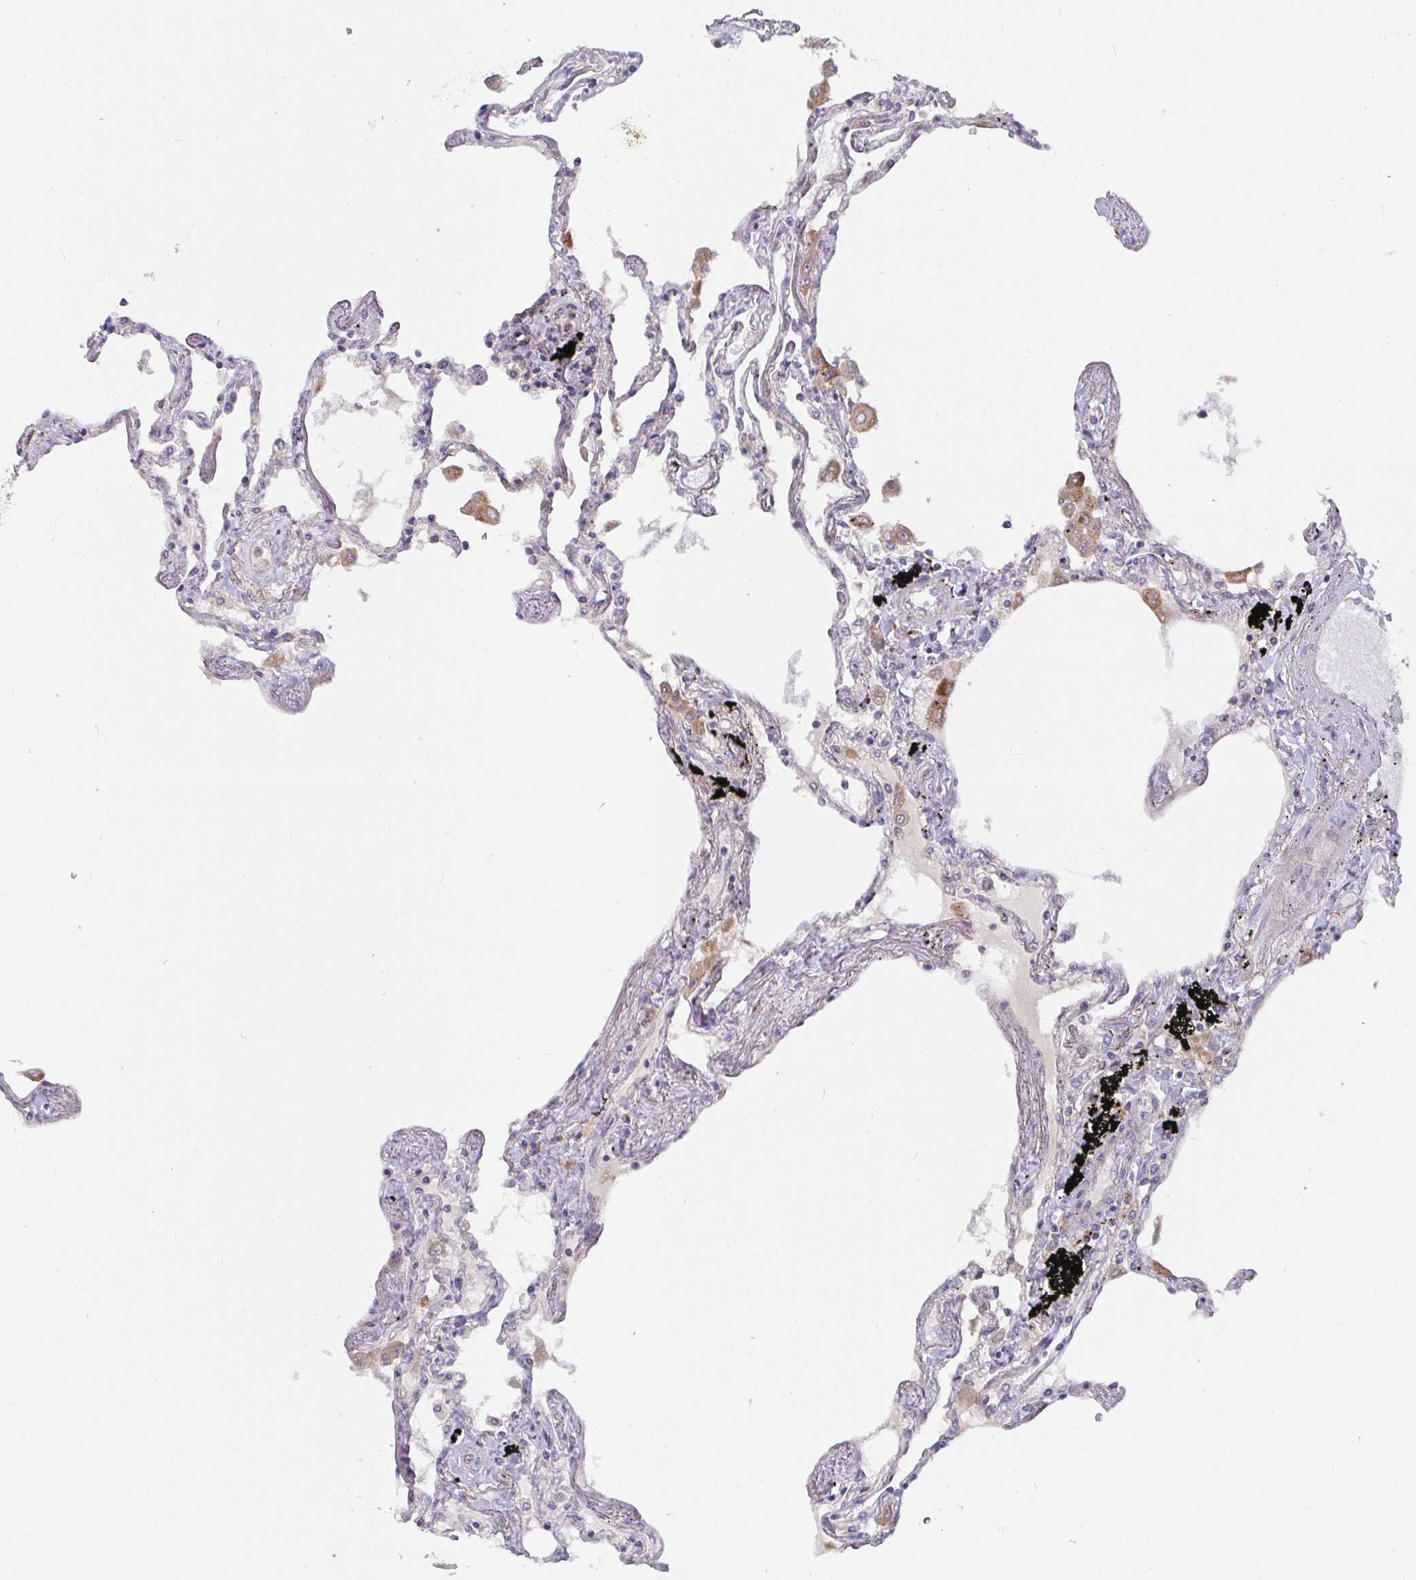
{"staining": {"intensity": "moderate", "quantity": "<25%", "location": "cytoplasmic/membranous"}, "tissue": "lung", "cell_type": "Alveolar cells", "image_type": "normal", "snomed": [{"axis": "morphology", "description": "Normal tissue, NOS"}, {"axis": "morphology", "description": "Adenocarcinoma, NOS"}, {"axis": "topography", "description": "Cartilage tissue"}, {"axis": "topography", "description": "Lung"}], "caption": "This image exhibits immunohistochemistry (IHC) staining of benign human lung, with low moderate cytoplasmic/membranous positivity in approximately <25% of alveolar cells.", "gene": "CDH18", "patient": {"sex": "female", "age": 67}}